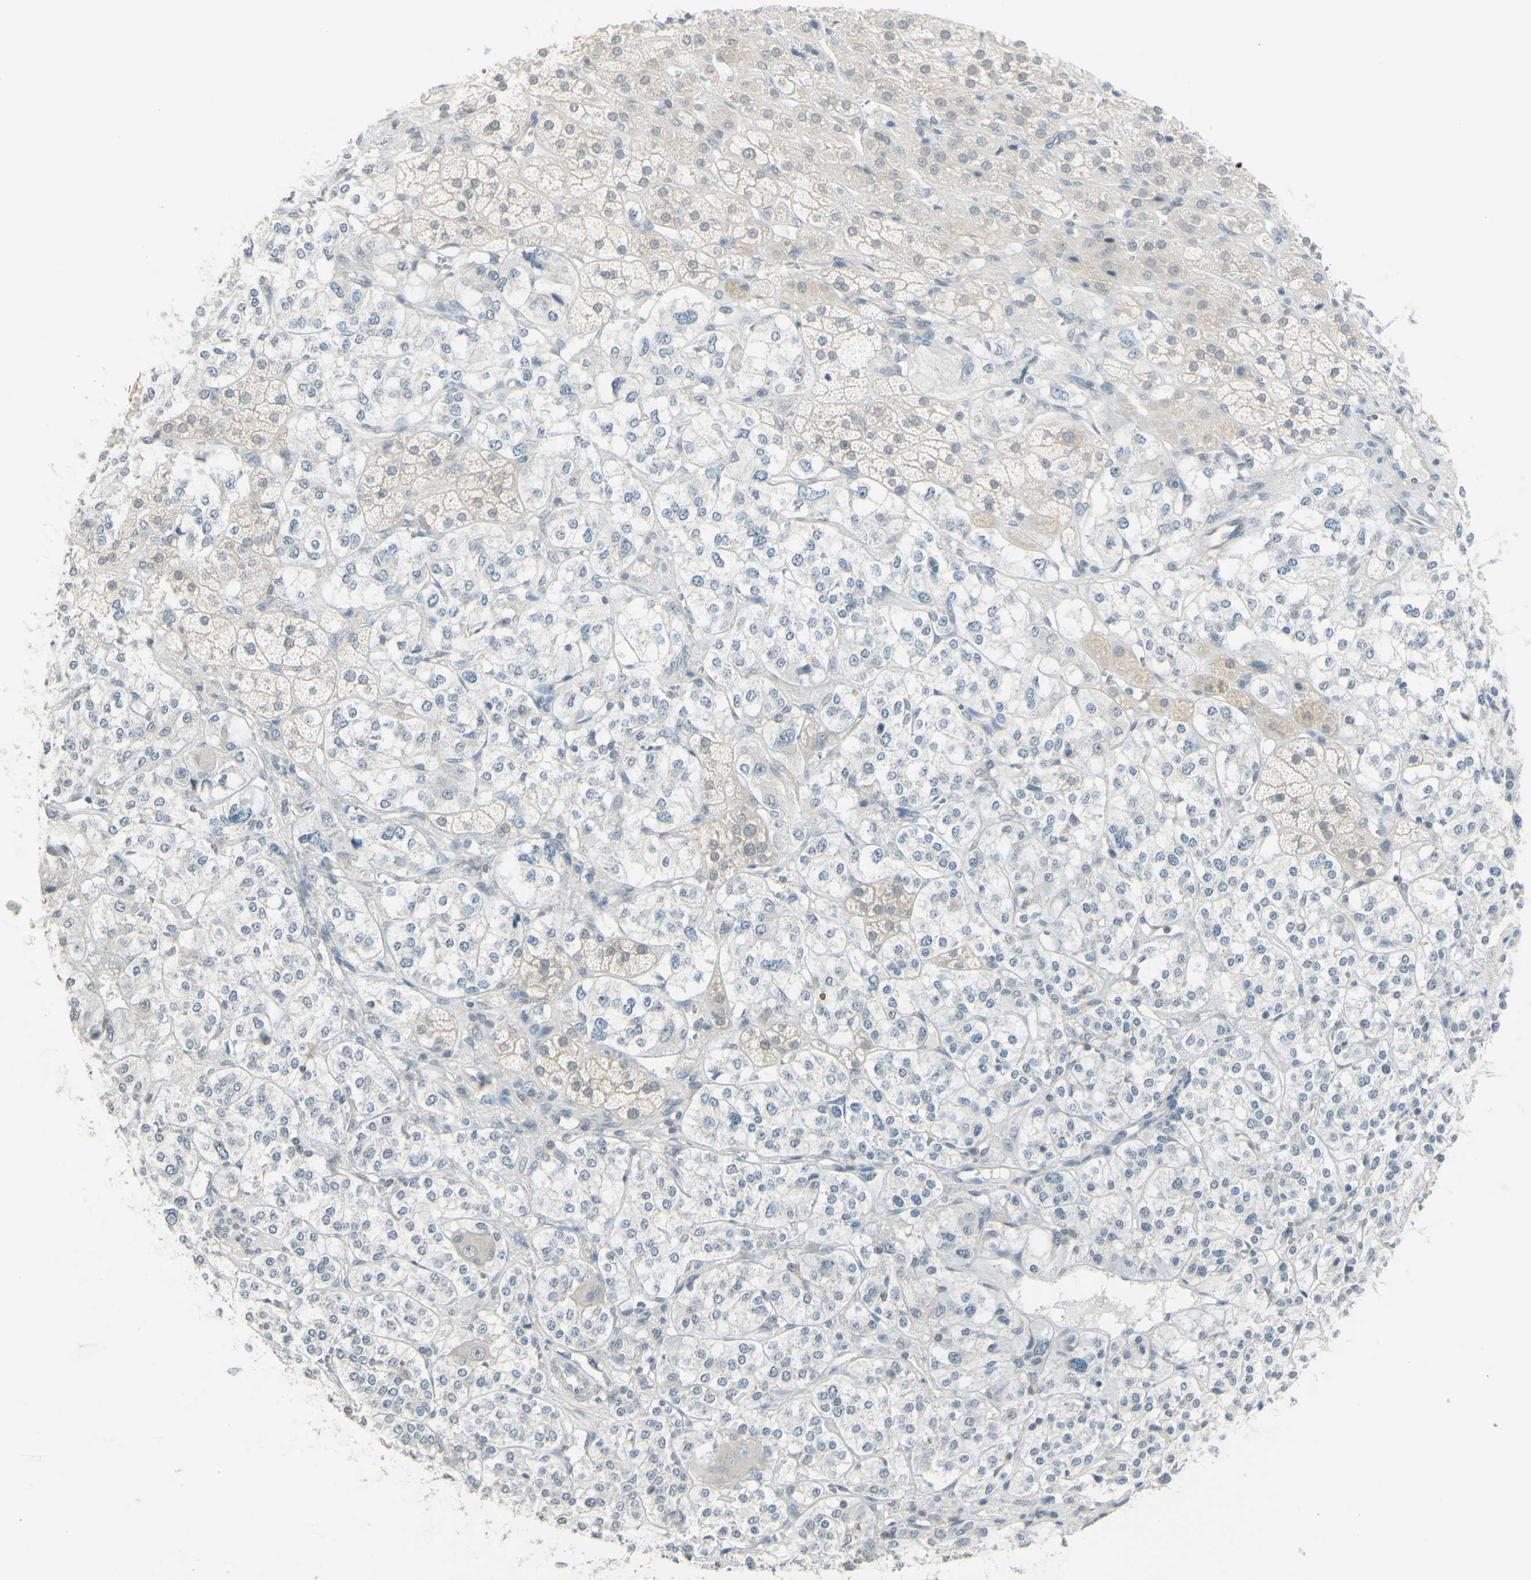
{"staining": {"intensity": "weak", "quantity": "25%-75%", "location": "cytoplasmic/membranous"}, "tissue": "adrenal gland", "cell_type": "Glandular cells", "image_type": "normal", "snomed": [{"axis": "morphology", "description": "Normal tissue, NOS"}, {"axis": "topography", "description": "Adrenal gland"}], "caption": "Immunohistochemistry micrograph of benign human adrenal gland stained for a protein (brown), which displays low levels of weak cytoplasmic/membranous staining in approximately 25%-75% of glandular cells.", "gene": "MAG", "patient": {"sex": "male", "age": 56}}